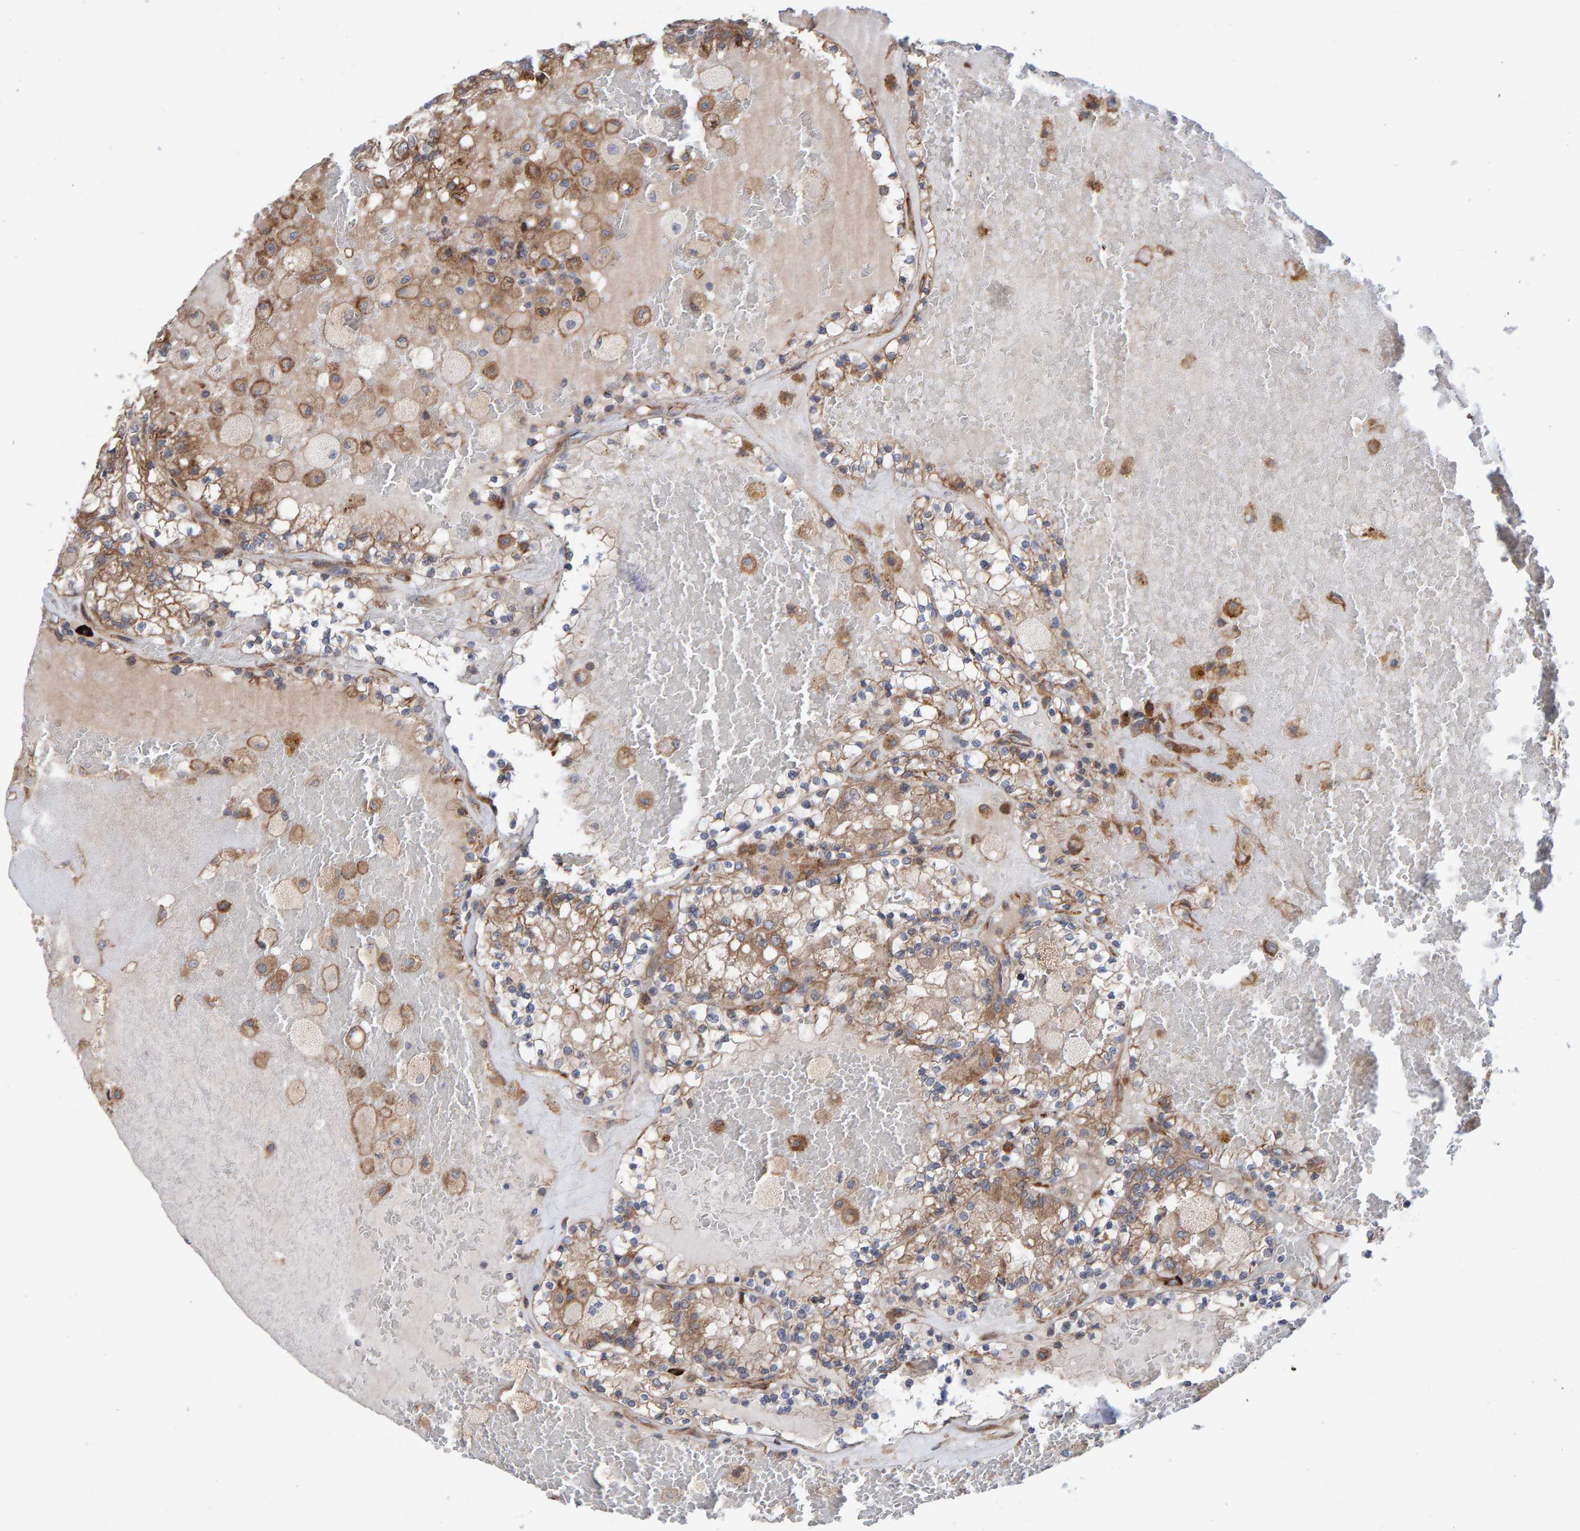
{"staining": {"intensity": "weak", "quantity": ">75%", "location": "cytoplasmic/membranous"}, "tissue": "renal cancer", "cell_type": "Tumor cells", "image_type": "cancer", "snomed": [{"axis": "morphology", "description": "Adenocarcinoma, NOS"}, {"axis": "topography", "description": "Kidney"}], "caption": "Approximately >75% of tumor cells in renal cancer (adenocarcinoma) show weak cytoplasmic/membranous protein positivity as visualized by brown immunohistochemical staining.", "gene": "KIAA0753", "patient": {"sex": "female", "age": 56}}